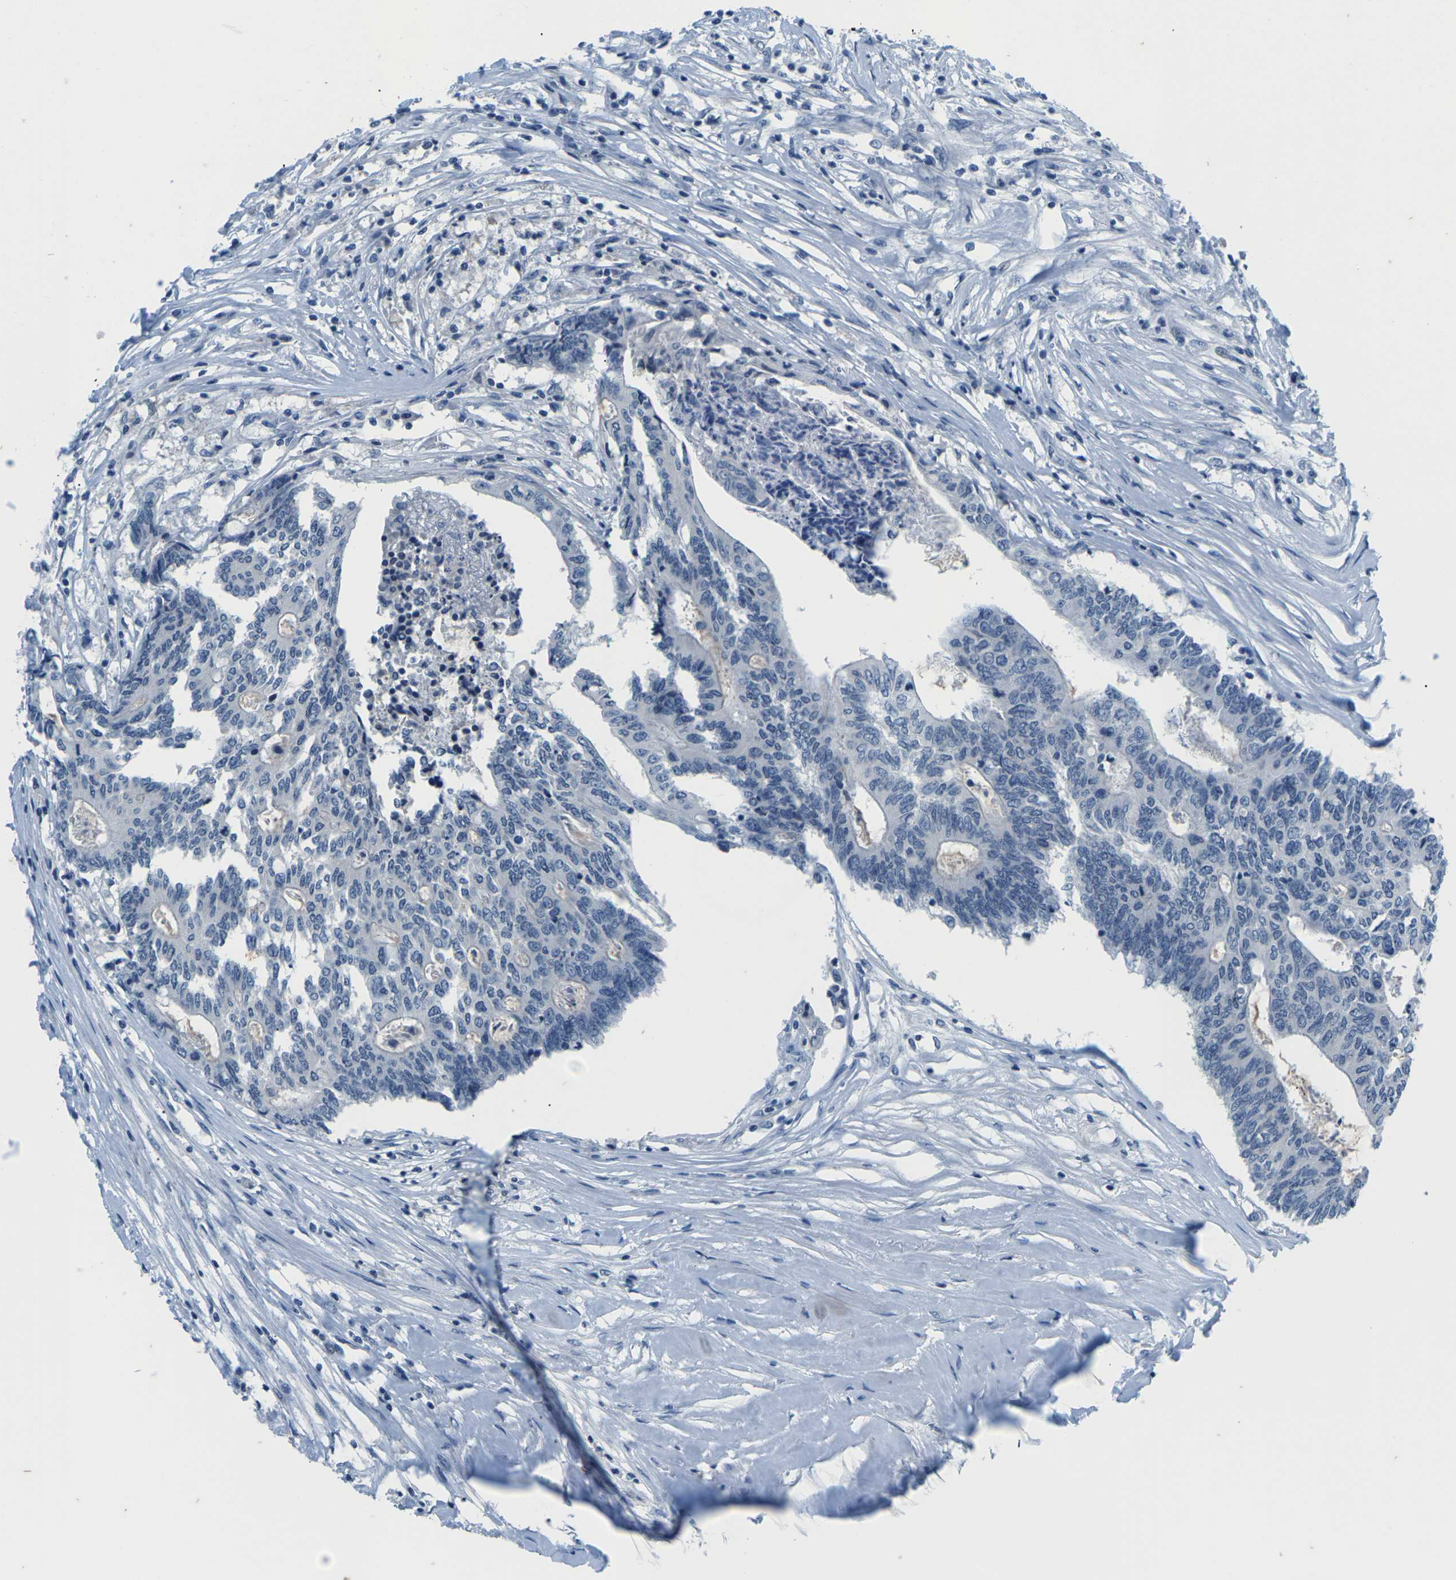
{"staining": {"intensity": "negative", "quantity": "none", "location": "none"}, "tissue": "colorectal cancer", "cell_type": "Tumor cells", "image_type": "cancer", "snomed": [{"axis": "morphology", "description": "Adenocarcinoma, NOS"}, {"axis": "topography", "description": "Rectum"}], "caption": "Immunohistochemical staining of human colorectal adenocarcinoma demonstrates no significant expression in tumor cells.", "gene": "UMOD", "patient": {"sex": "male", "age": 63}}